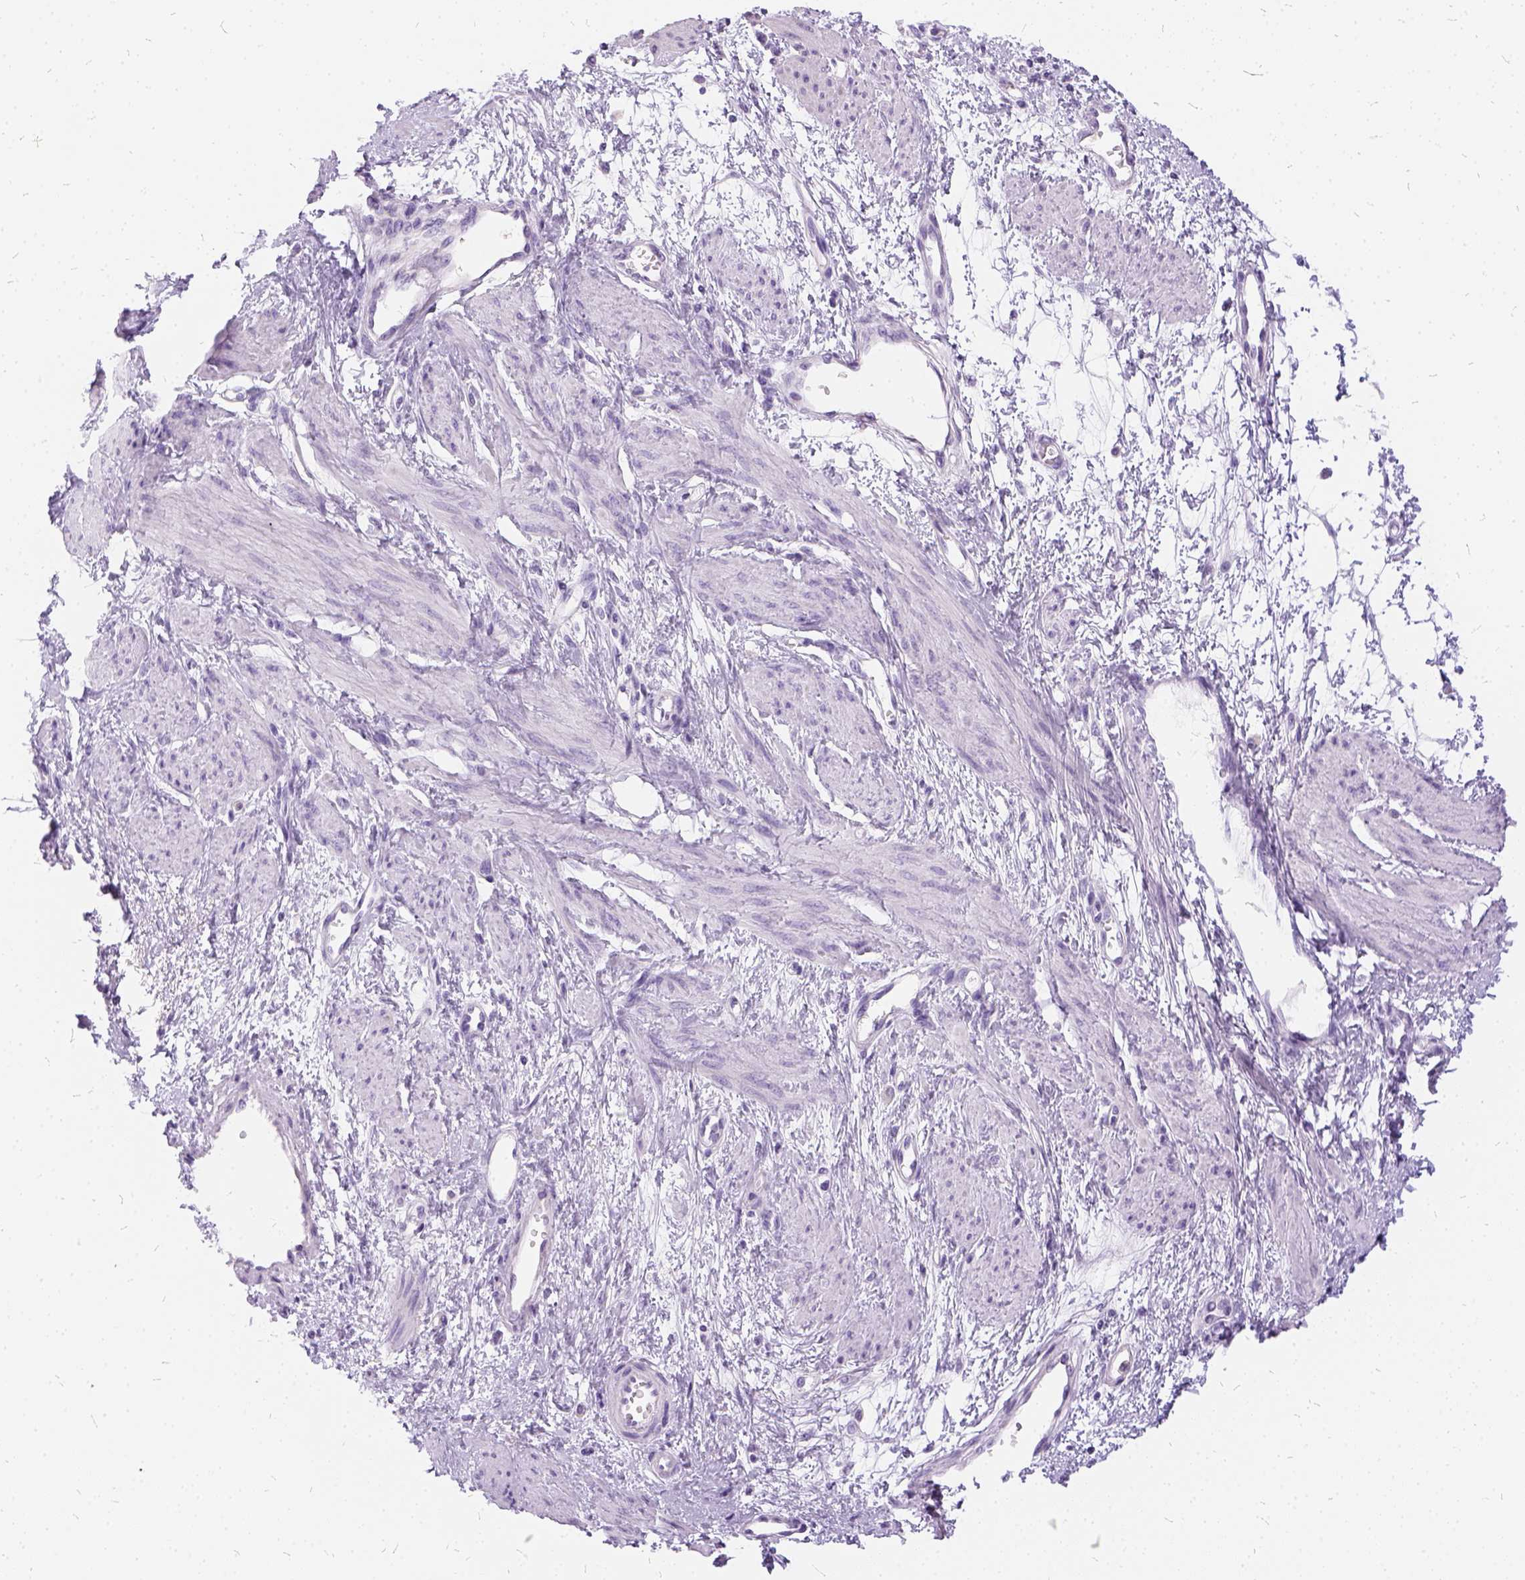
{"staining": {"intensity": "negative", "quantity": "none", "location": "none"}, "tissue": "smooth muscle", "cell_type": "Smooth muscle cells", "image_type": "normal", "snomed": [{"axis": "morphology", "description": "Normal tissue, NOS"}, {"axis": "topography", "description": "Smooth muscle"}, {"axis": "topography", "description": "Uterus"}], "caption": "Immunohistochemistry (IHC) of benign smooth muscle shows no expression in smooth muscle cells. Nuclei are stained in blue.", "gene": "FDX1", "patient": {"sex": "female", "age": 39}}